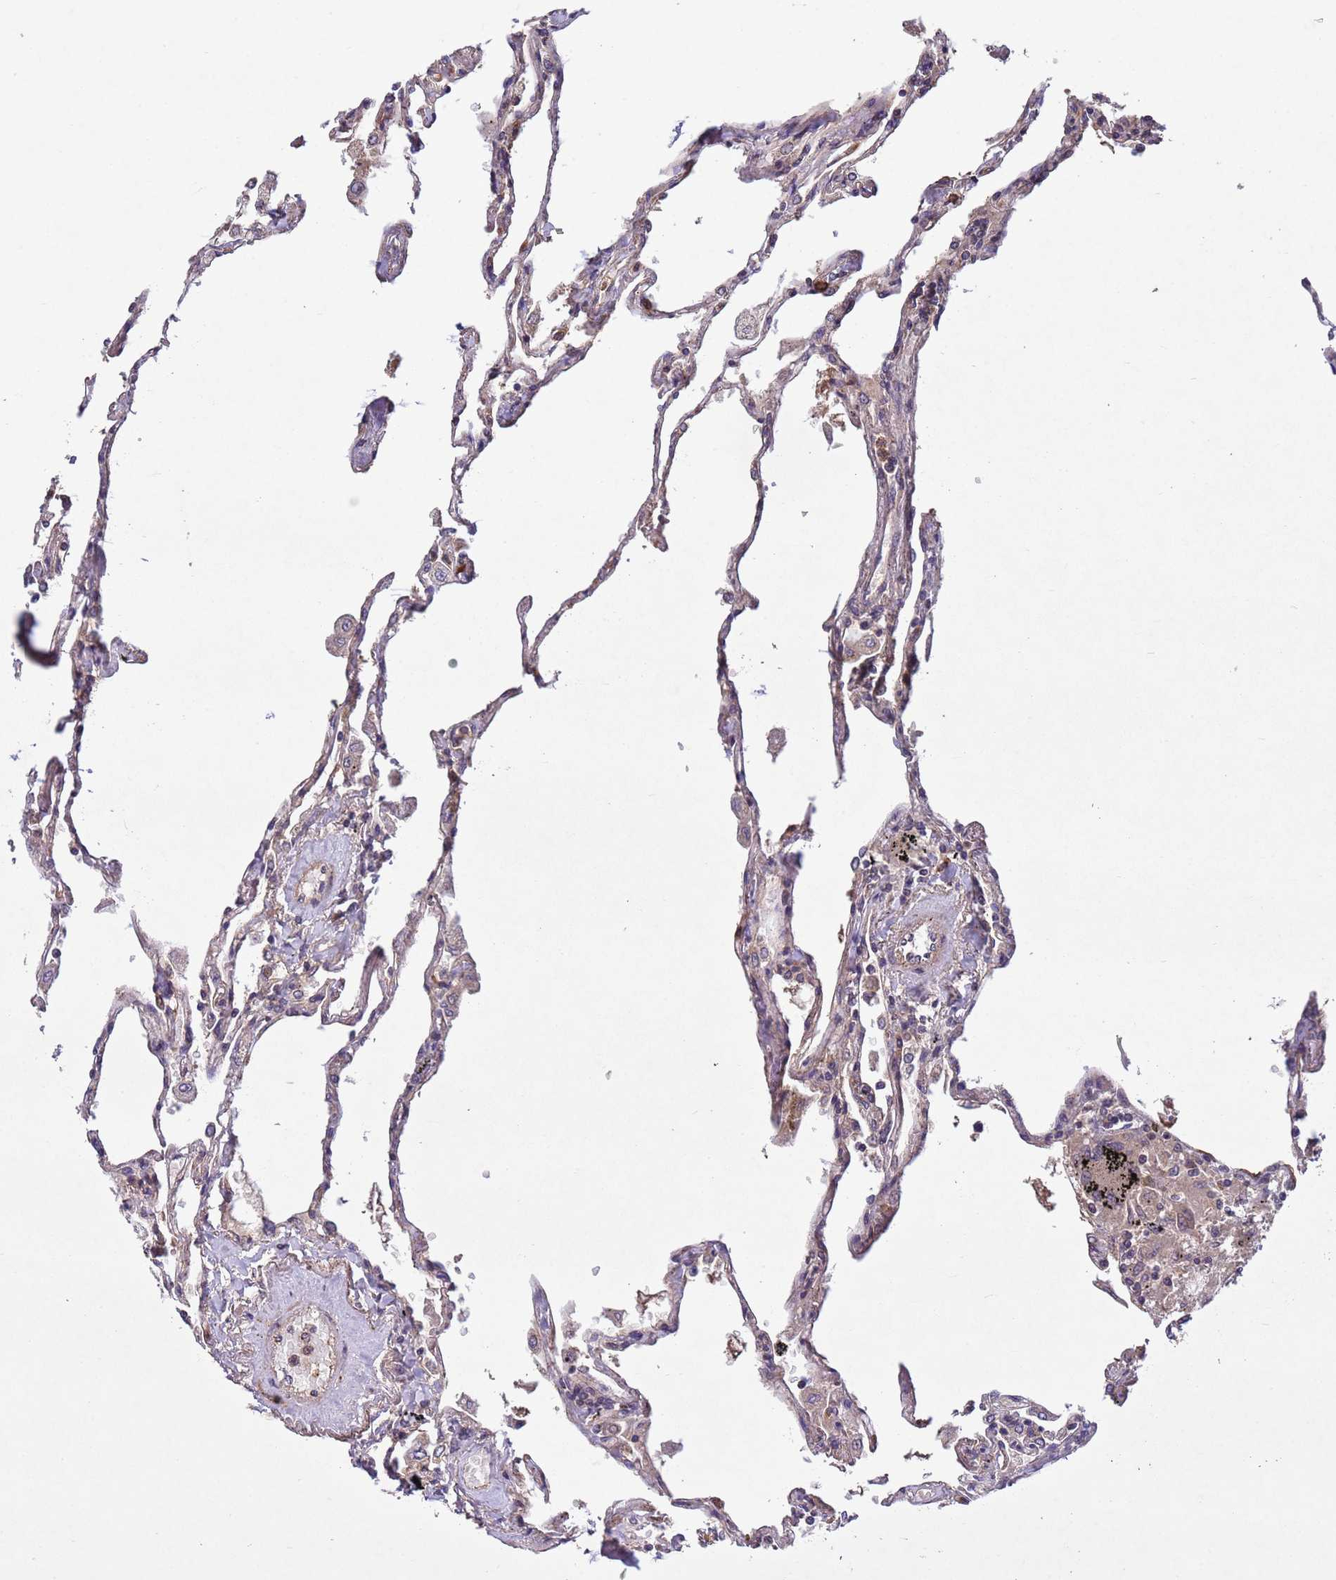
{"staining": {"intensity": "moderate", "quantity": "25%-75%", "location": "cytoplasmic/membranous"}, "tissue": "lung", "cell_type": "Alveolar cells", "image_type": "normal", "snomed": [{"axis": "morphology", "description": "Normal tissue, NOS"}, {"axis": "topography", "description": "Lung"}], "caption": "Immunohistochemical staining of normal lung shows moderate cytoplasmic/membranous protein positivity in approximately 25%-75% of alveolar cells. The protein is stained brown, and the nuclei are stained in blue (DAB IHC with brightfield microscopy, high magnification).", "gene": "FASTKD1", "patient": {"sex": "female", "age": 67}}